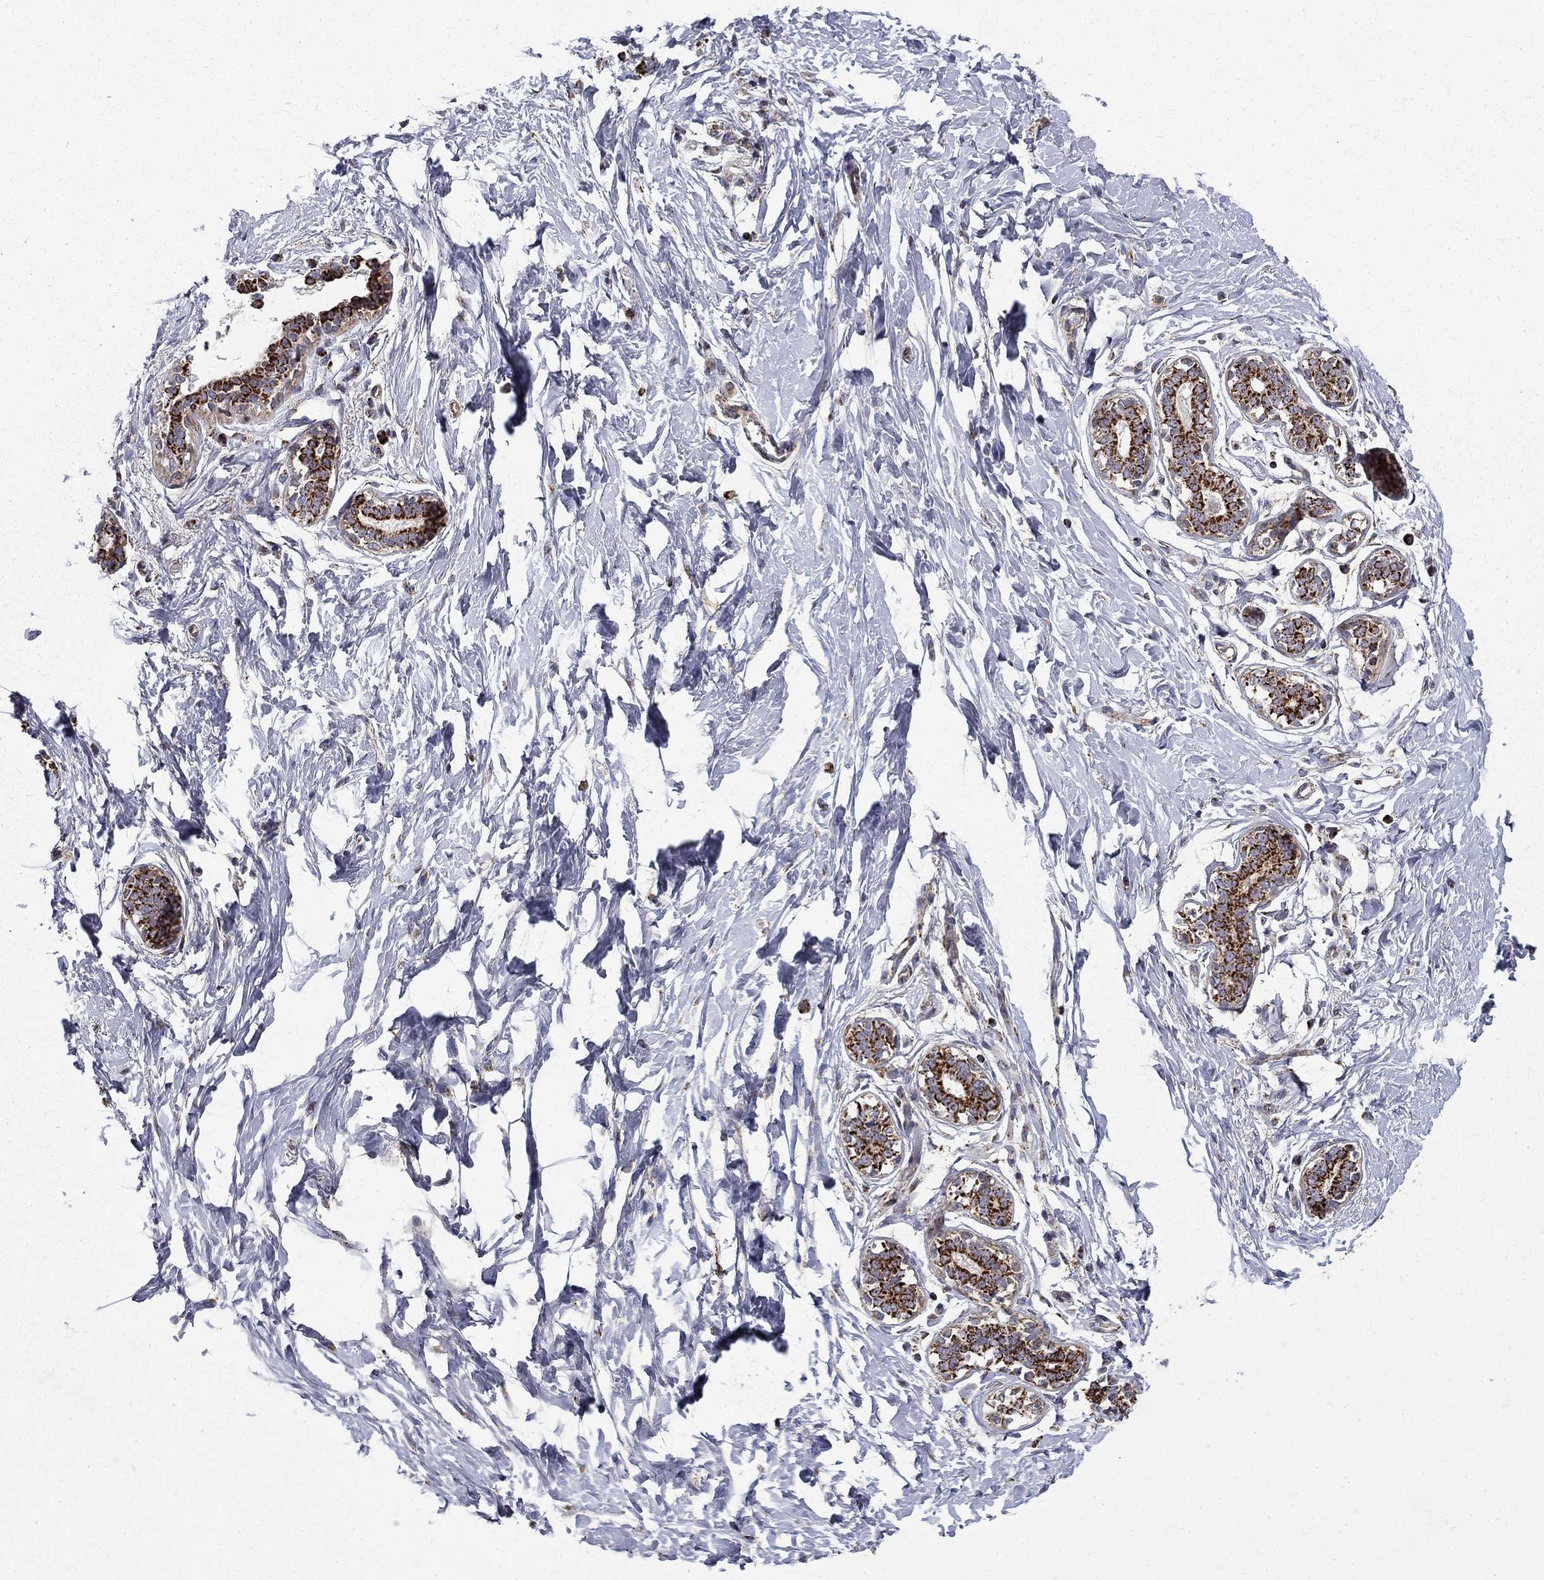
{"staining": {"intensity": "negative", "quantity": "none", "location": "none"}, "tissue": "breast", "cell_type": "Adipocytes", "image_type": "normal", "snomed": [{"axis": "morphology", "description": "Normal tissue, NOS"}, {"axis": "morphology", "description": "Lobular carcinoma, in situ"}, {"axis": "topography", "description": "Breast"}], "caption": "Benign breast was stained to show a protein in brown. There is no significant expression in adipocytes. (DAB immunohistochemistry (IHC), high magnification).", "gene": "PCBP3", "patient": {"sex": "female", "age": 35}}